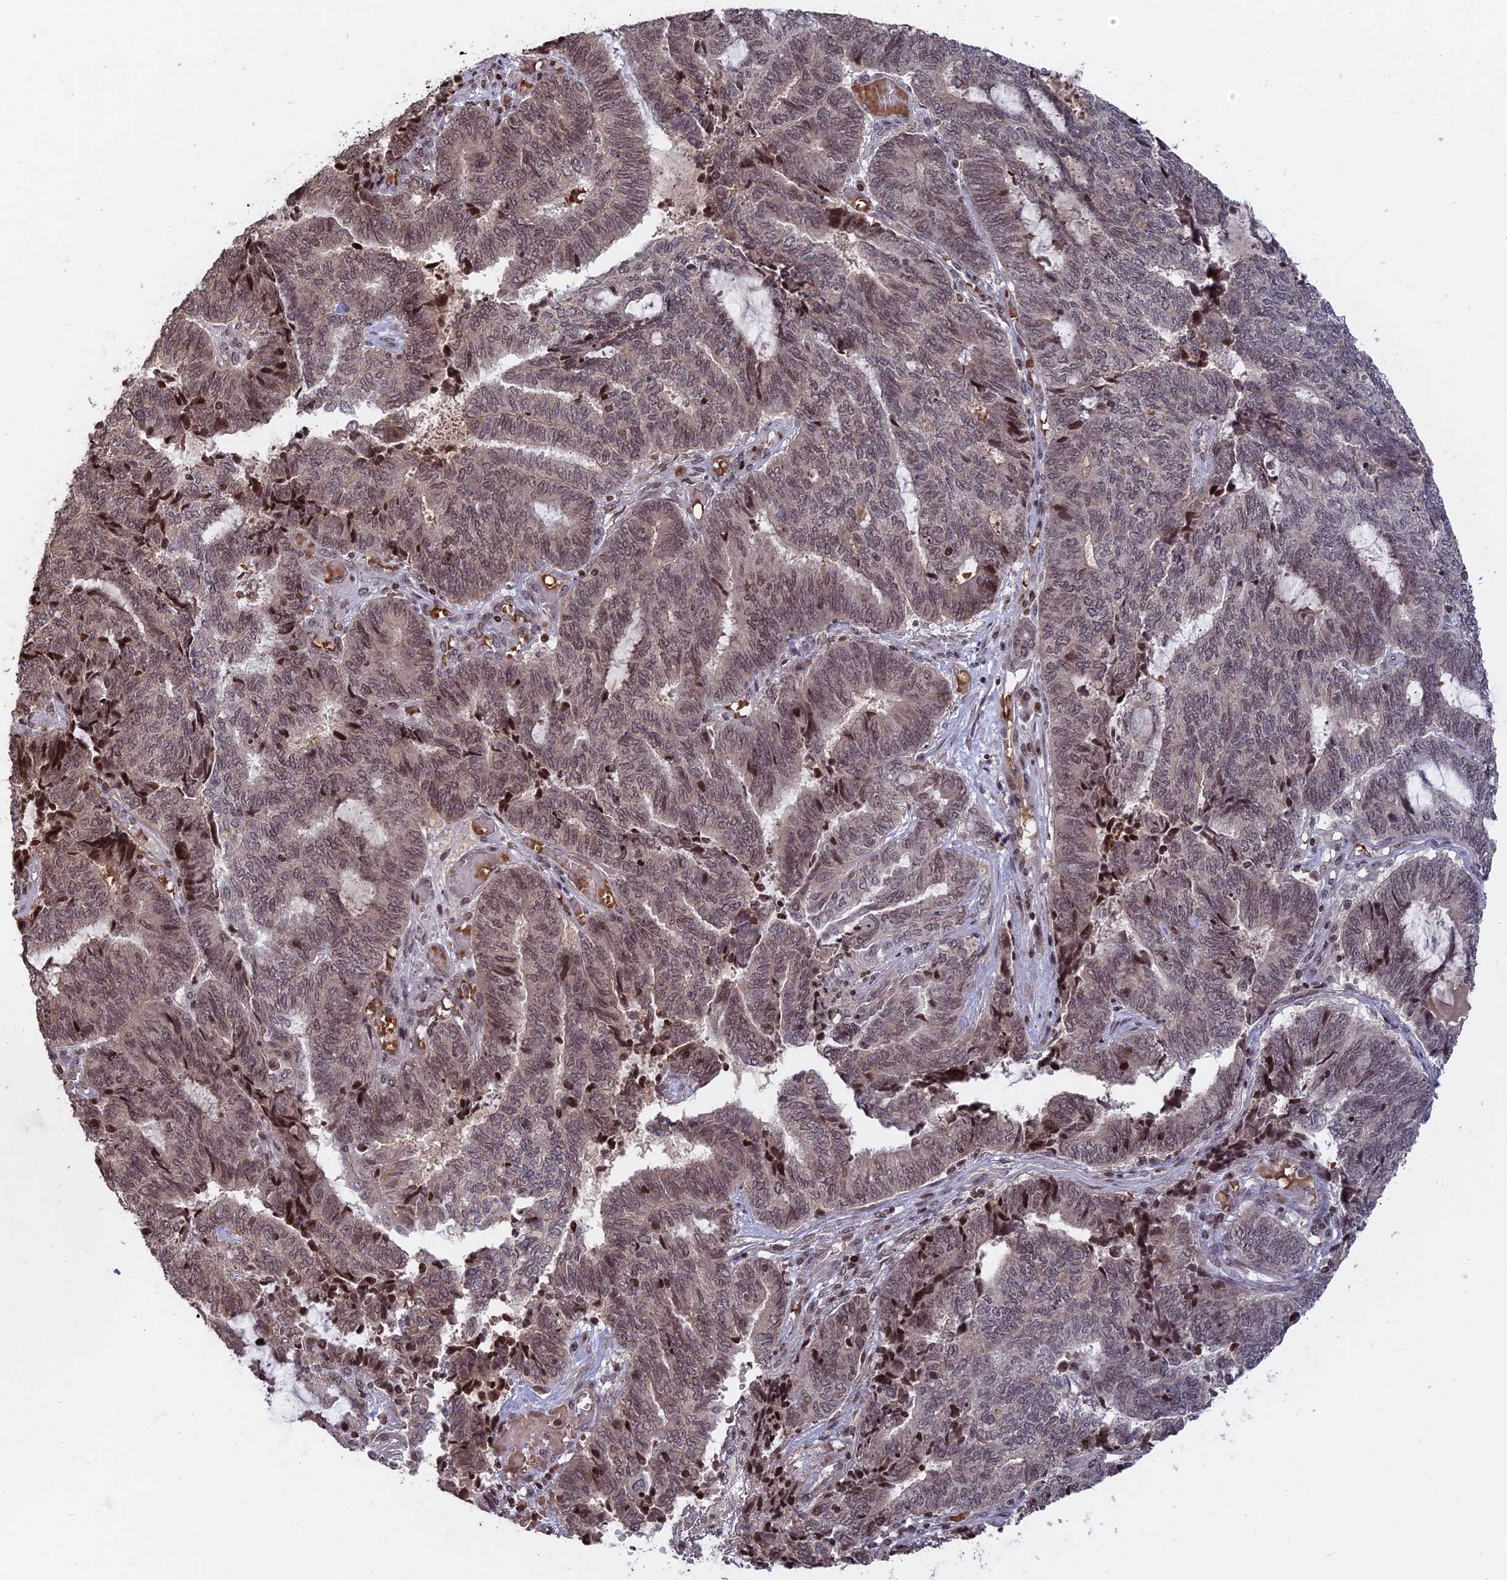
{"staining": {"intensity": "moderate", "quantity": "25%-75%", "location": "nuclear"}, "tissue": "endometrial cancer", "cell_type": "Tumor cells", "image_type": "cancer", "snomed": [{"axis": "morphology", "description": "Adenocarcinoma, NOS"}, {"axis": "topography", "description": "Uterus"}, {"axis": "topography", "description": "Endometrium"}], "caption": "Immunohistochemistry (IHC) (DAB (3,3'-diaminobenzidine)) staining of endometrial adenocarcinoma shows moderate nuclear protein positivity in approximately 25%-75% of tumor cells.", "gene": "NR1H3", "patient": {"sex": "female", "age": 70}}